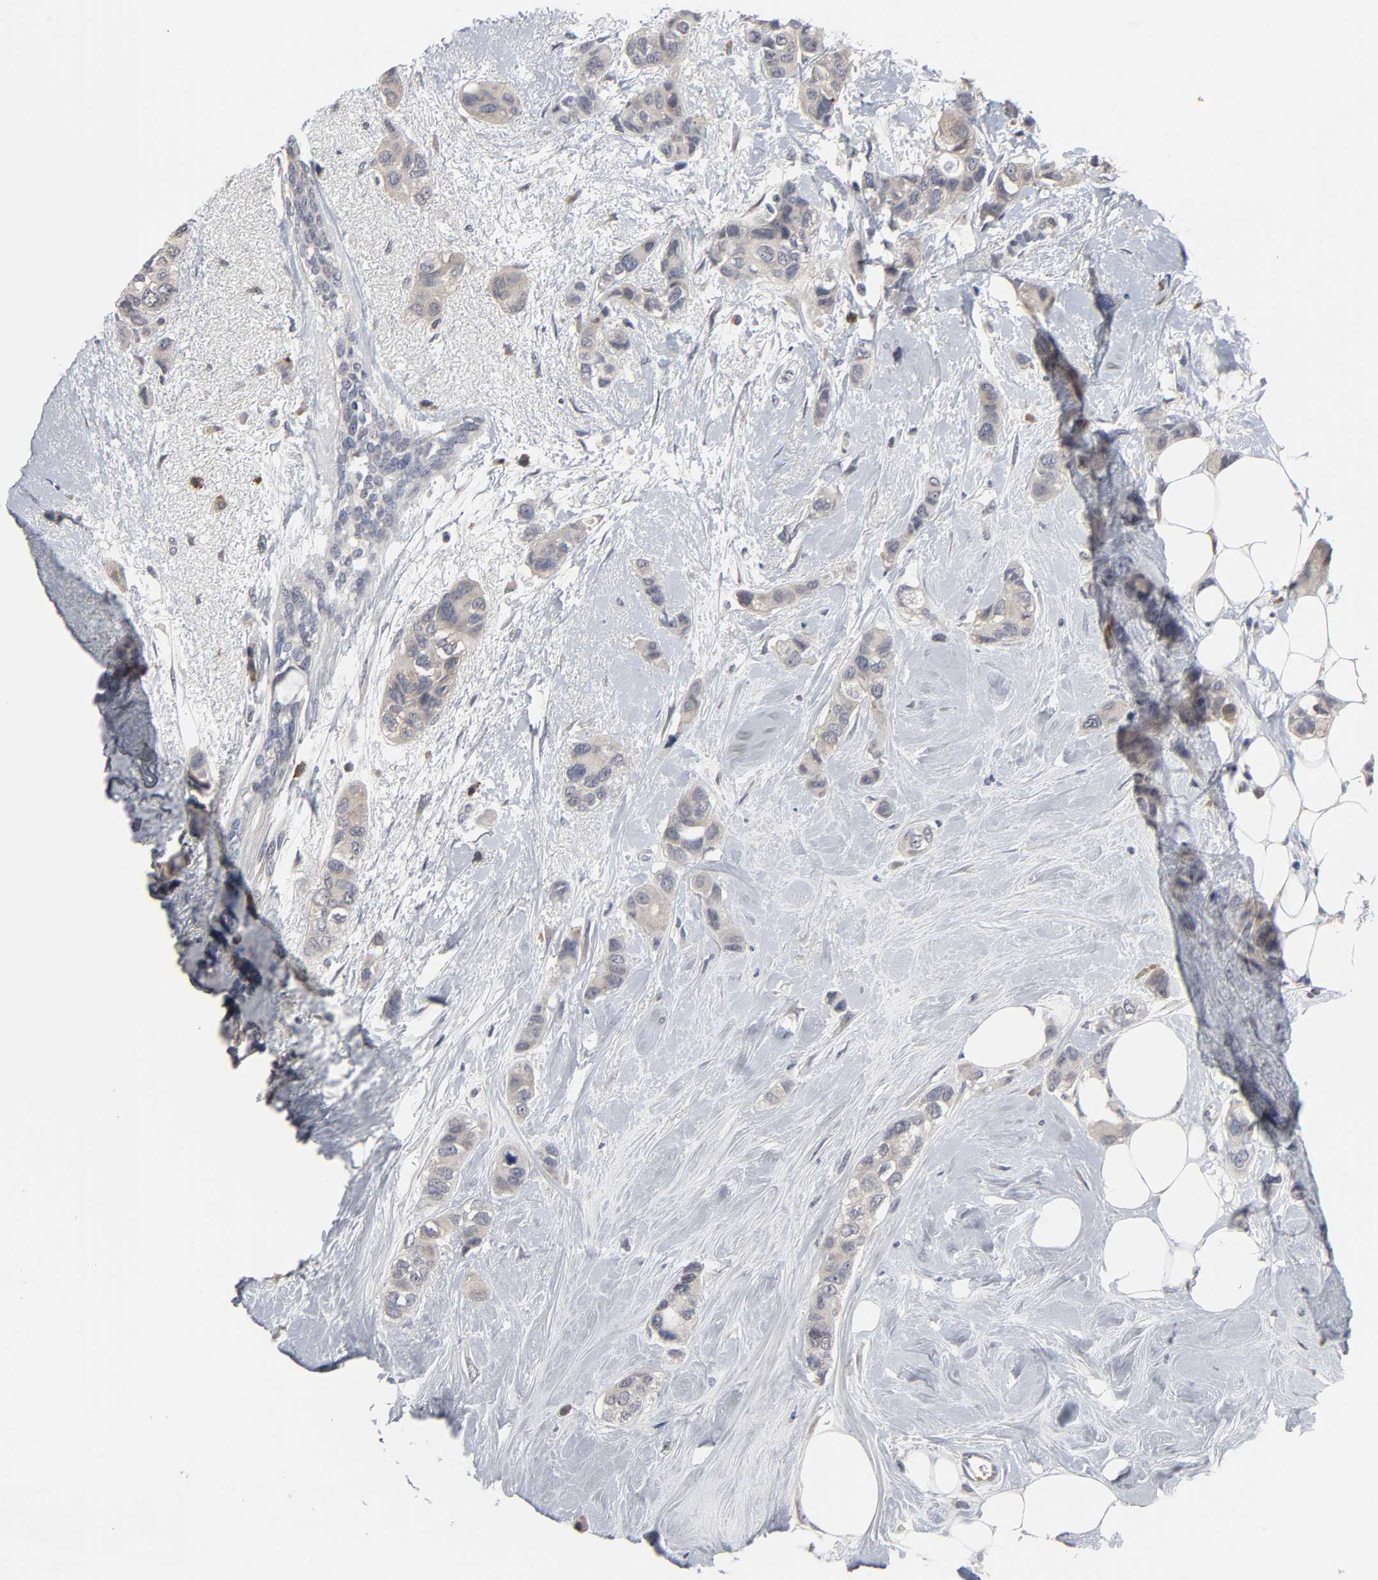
{"staining": {"intensity": "moderate", "quantity": ">75%", "location": "cytoplasmic/membranous"}, "tissue": "breast cancer", "cell_type": "Tumor cells", "image_type": "cancer", "snomed": [{"axis": "morphology", "description": "Duct carcinoma"}, {"axis": "topography", "description": "Breast"}], "caption": "Moderate cytoplasmic/membranous protein expression is seen in approximately >75% of tumor cells in breast cancer (infiltrating ductal carcinoma).", "gene": "HNF4A", "patient": {"sex": "female", "age": 51}}